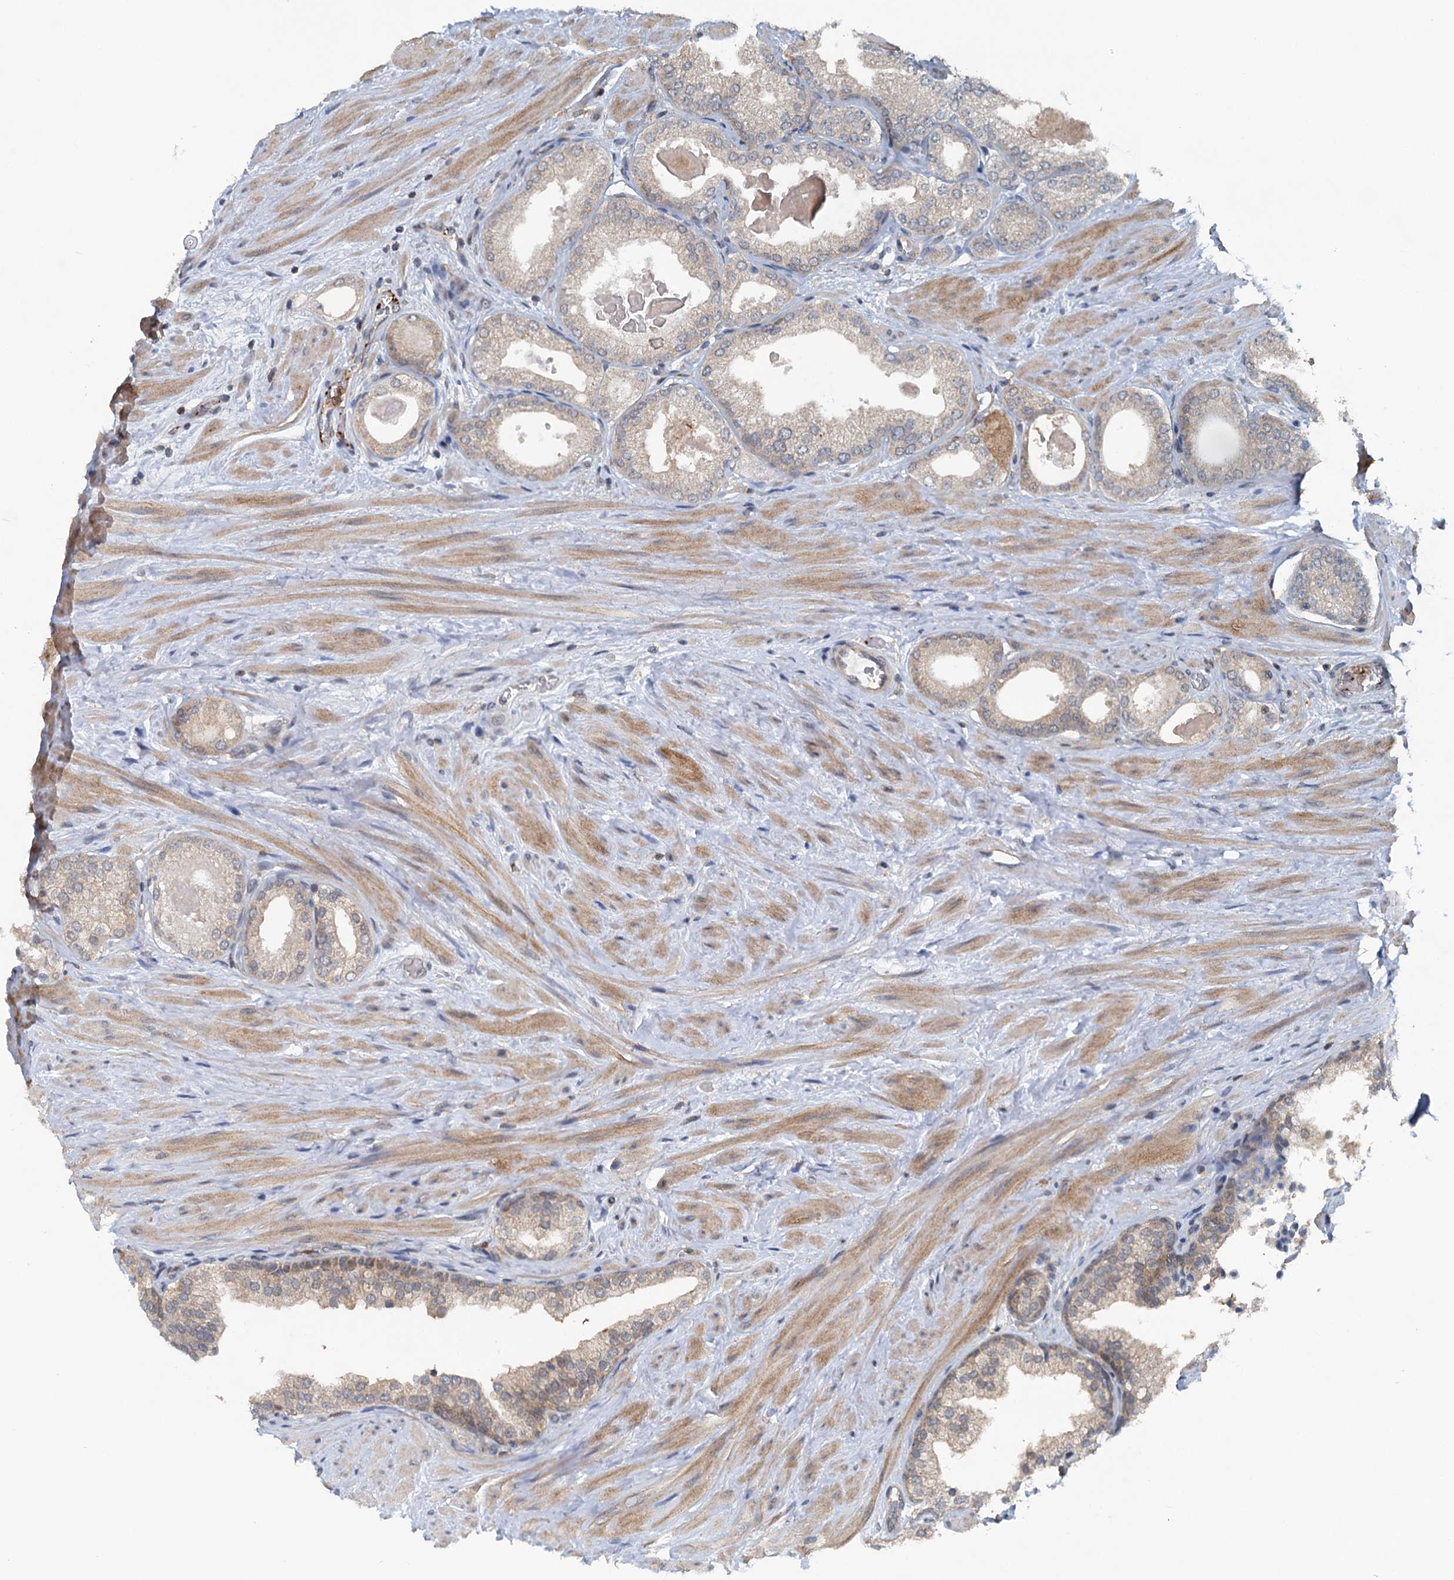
{"staining": {"intensity": "moderate", "quantity": "25%-75%", "location": "cytoplasmic/membranous"}, "tissue": "prostate", "cell_type": "Glandular cells", "image_type": "normal", "snomed": [{"axis": "morphology", "description": "Normal tissue, NOS"}, {"axis": "topography", "description": "Prostate"}], "caption": "This image reveals IHC staining of normal prostate, with medium moderate cytoplasmic/membranous expression in approximately 25%-75% of glandular cells.", "gene": "GCLM", "patient": {"sex": "male", "age": 48}}